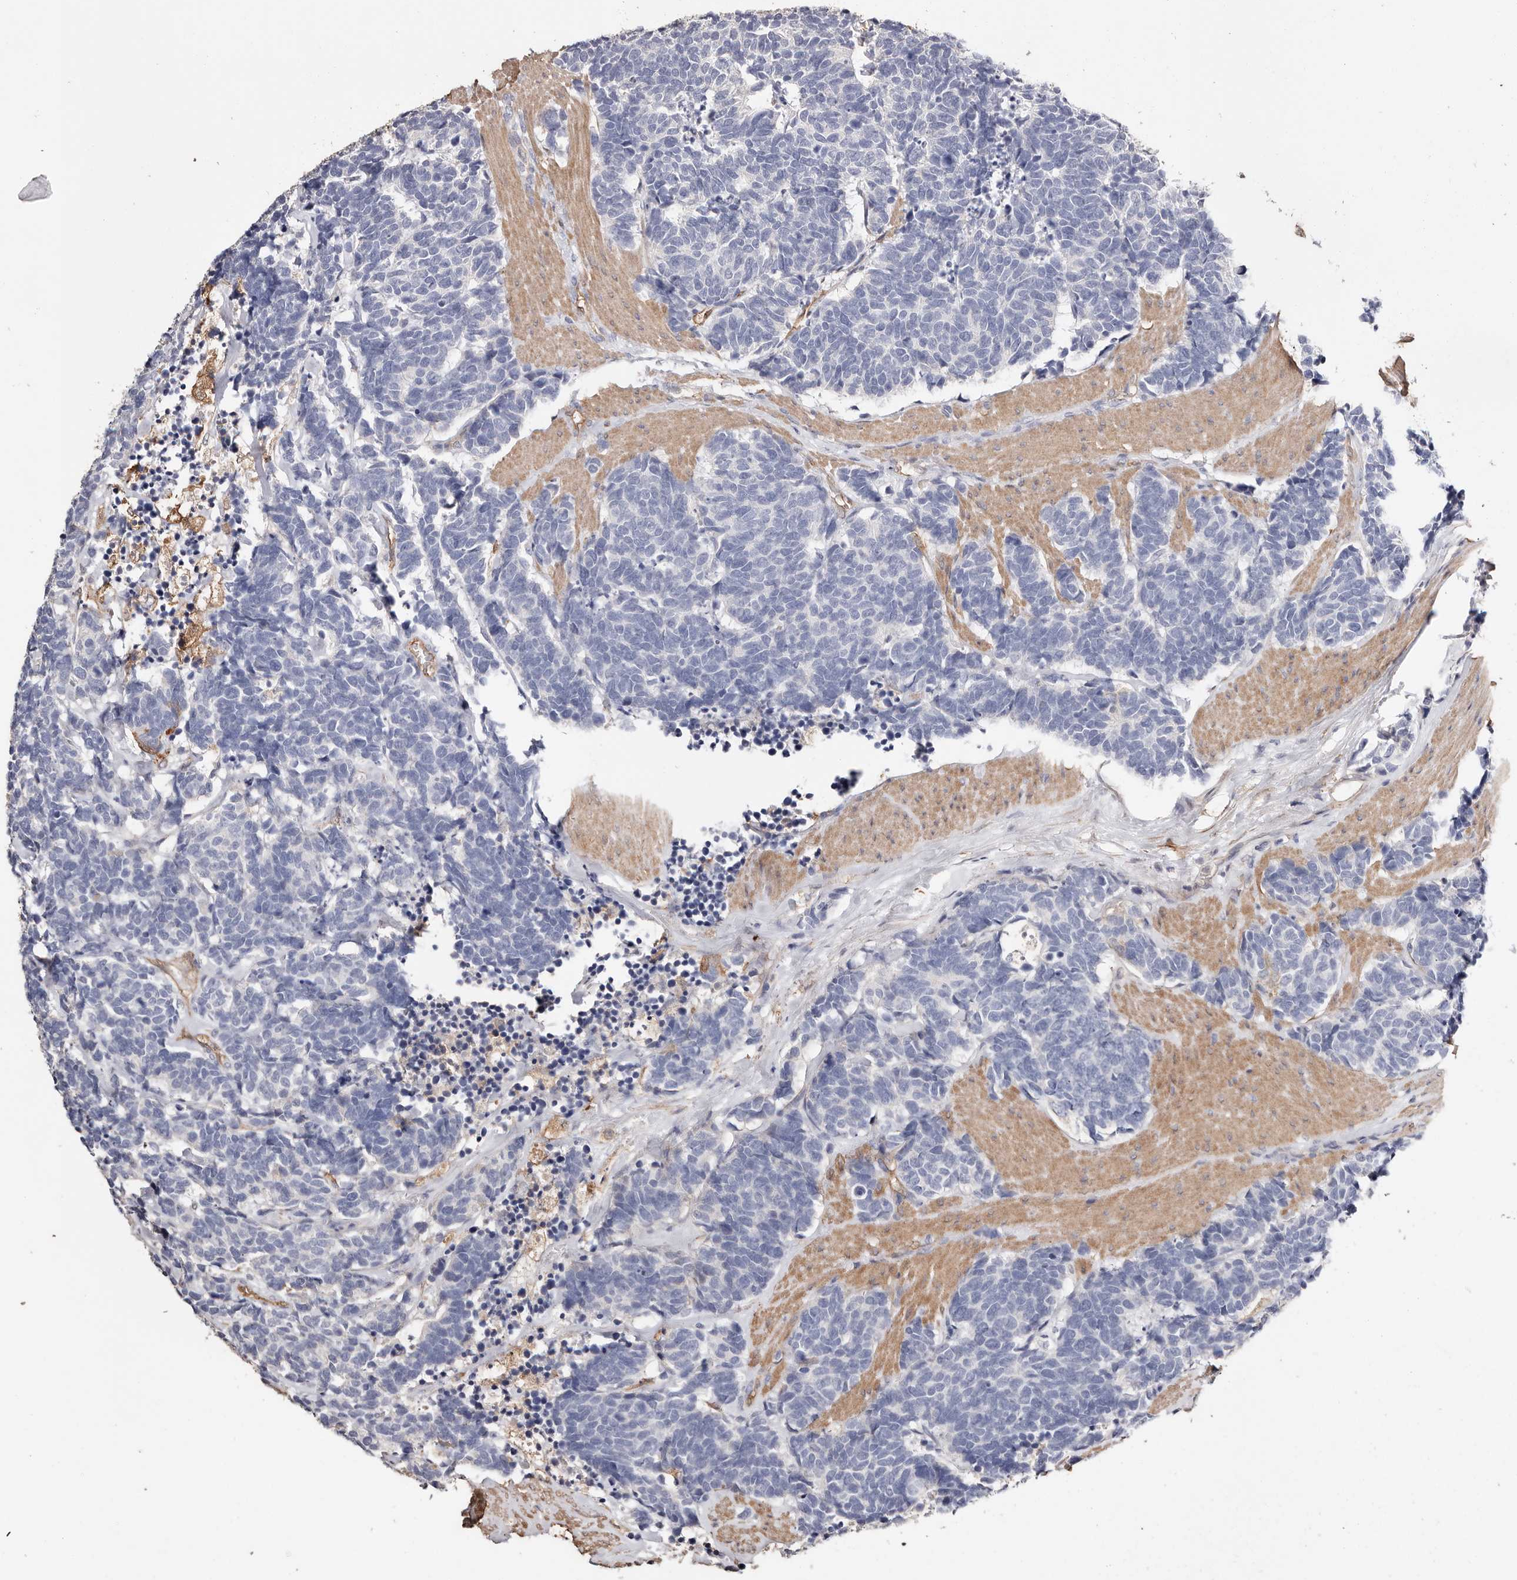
{"staining": {"intensity": "negative", "quantity": "none", "location": "none"}, "tissue": "carcinoid", "cell_type": "Tumor cells", "image_type": "cancer", "snomed": [{"axis": "morphology", "description": "Carcinoma, NOS"}, {"axis": "morphology", "description": "Carcinoid, malignant, NOS"}, {"axis": "topography", "description": "Urinary bladder"}], "caption": "Immunohistochemistry histopathology image of neoplastic tissue: malignant carcinoid stained with DAB reveals no significant protein positivity in tumor cells.", "gene": "TGM2", "patient": {"sex": "male", "age": 57}}